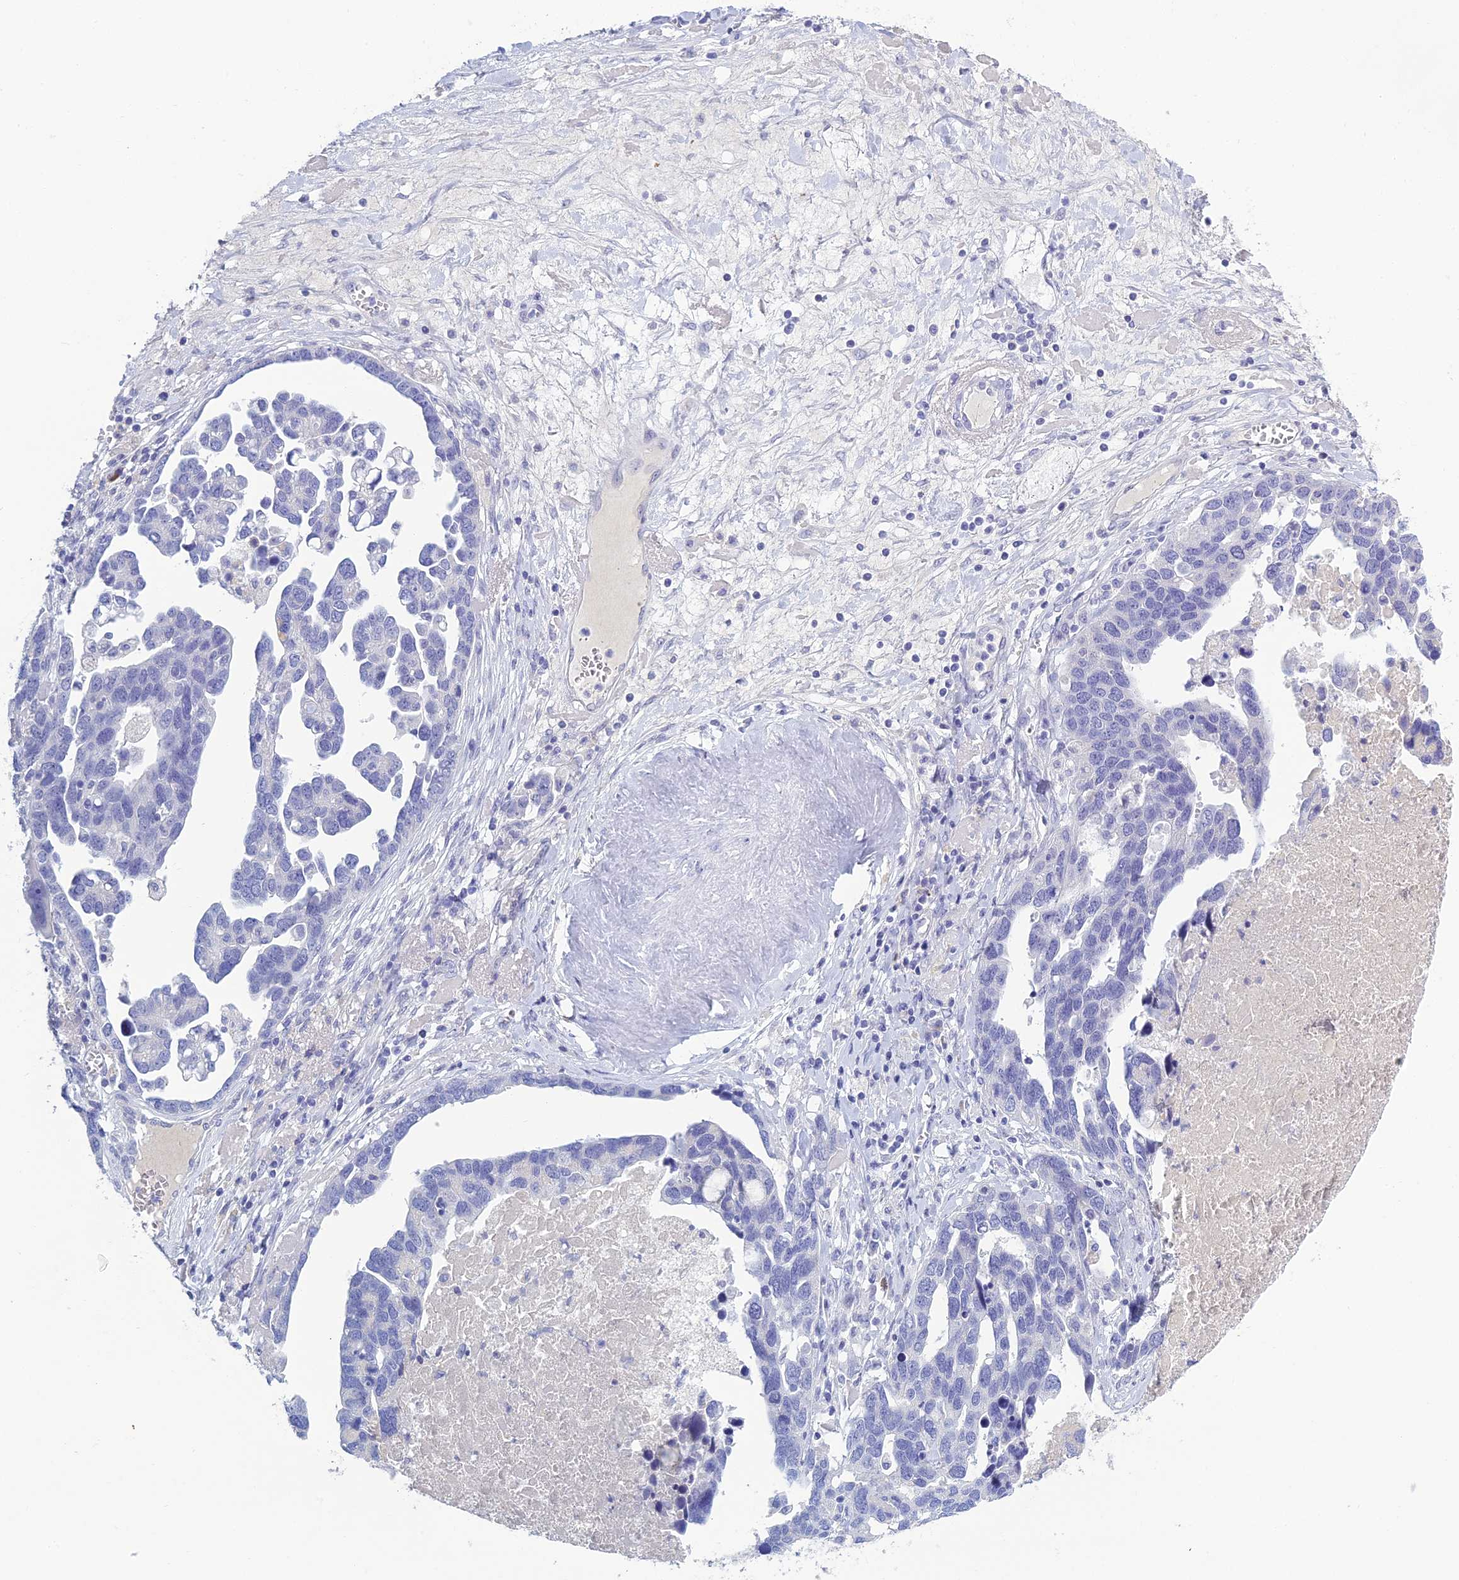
{"staining": {"intensity": "negative", "quantity": "none", "location": "none"}, "tissue": "ovarian cancer", "cell_type": "Tumor cells", "image_type": "cancer", "snomed": [{"axis": "morphology", "description": "Cystadenocarcinoma, serous, NOS"}, {"axis": "topography", "description": "Ovary"}], "caption": "This is an immunohistochemistry (IHC) histopathology image of ovarian cancer (serous cystadenocarcinoma). There is no expression in tumor cells.", "gene": "MUC13", "patient": {"sex": "female", "age": 54}}